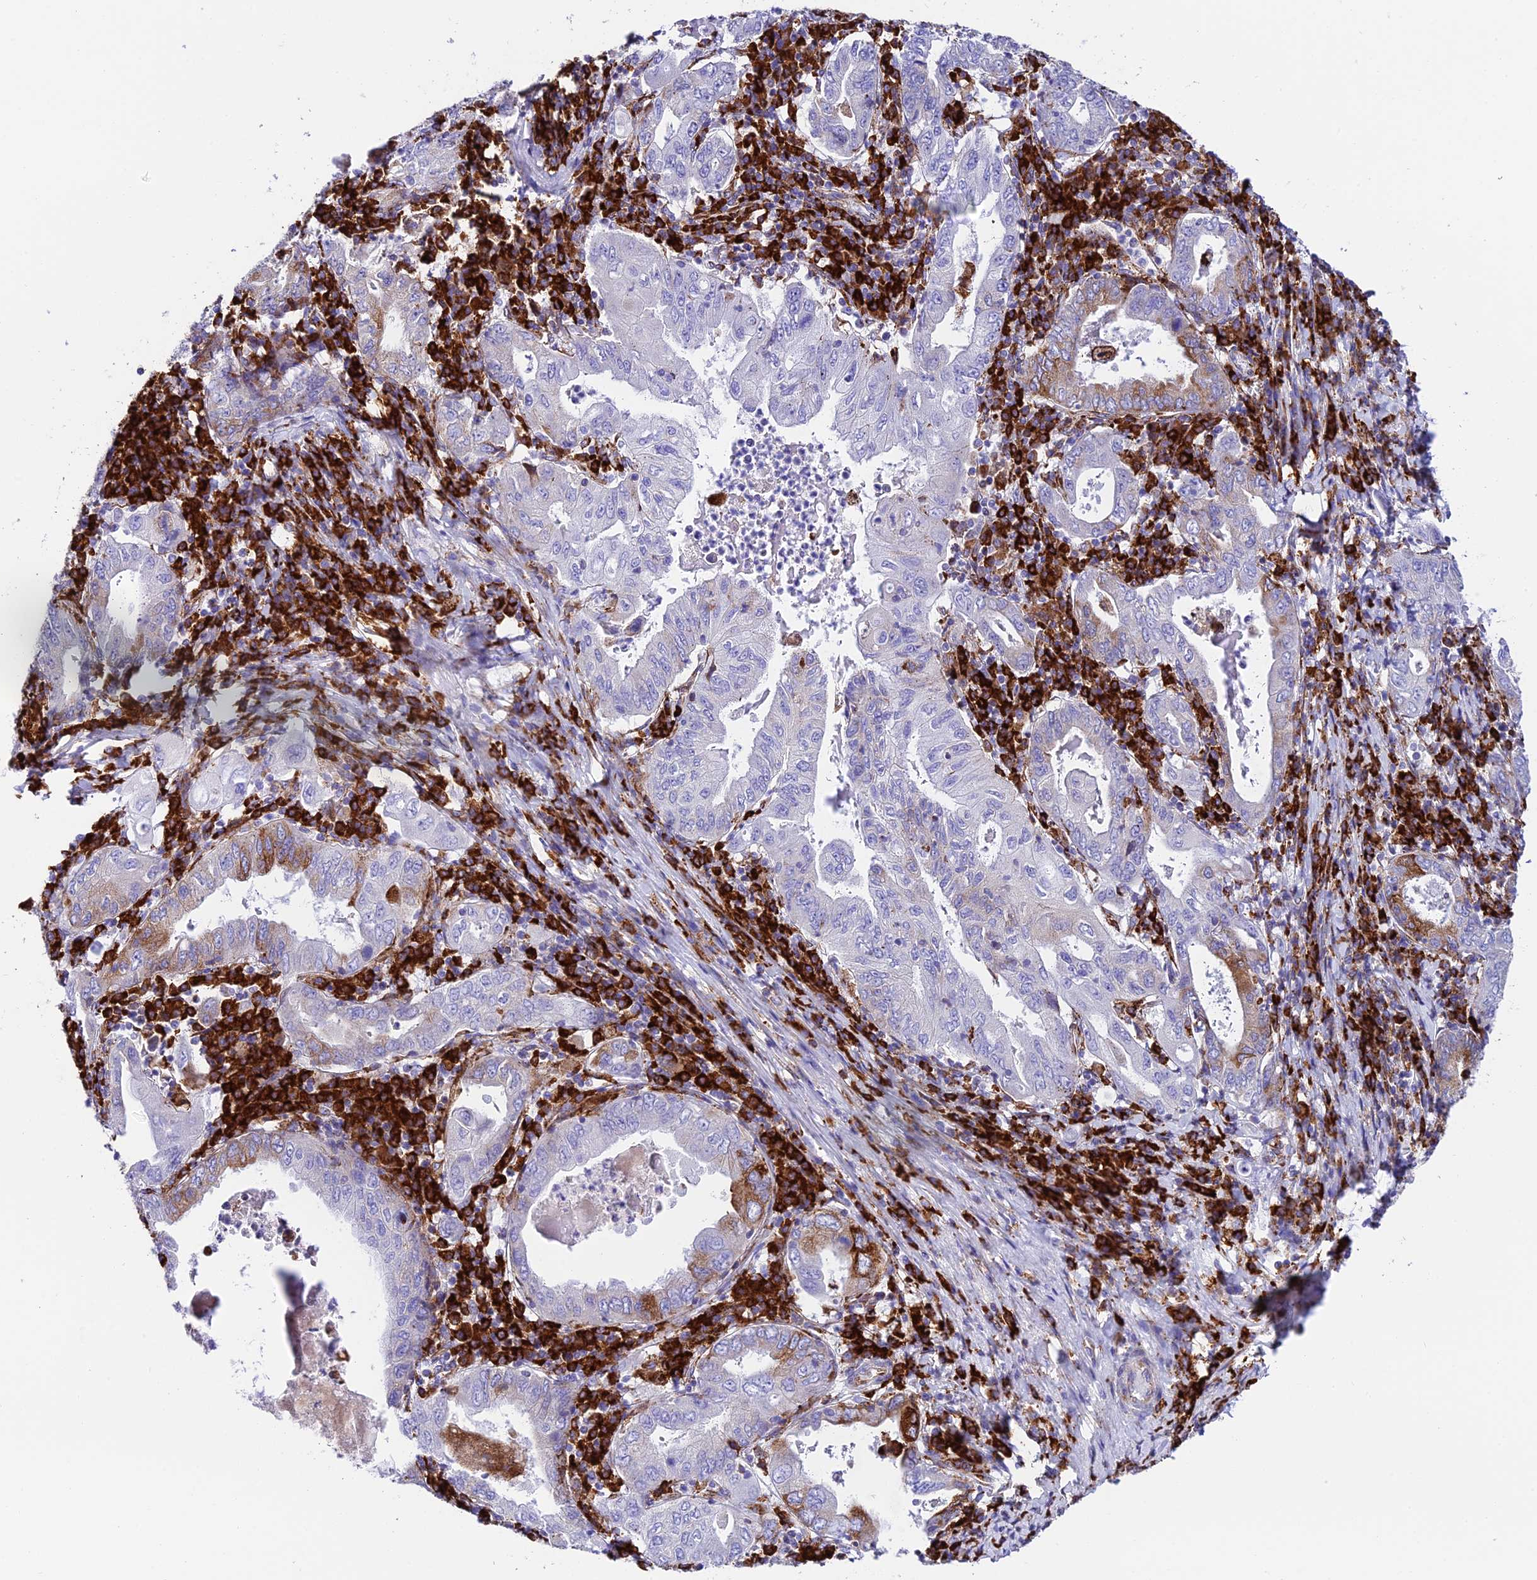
{"staining": {"intensity": "moderate", "quantity": "<25%", "location": "cytoplasmic/membranous"}, "tissue": "stomach cancer", "cell_type": "Tumor cells", "image_type": "cancer", "snomed": [{"axis": "morphology", "description": "Normal tissue, NOS"}, {"axis": "morphology", "description": "Adenocarcinoma, NOS"}, {"axis": "topography", "description": "Esophagus"}, {"axis": "topography", "description": "Stomach, upper"}, {"axis": "topography", "description": "Peripheral nerve tissue"}], "caption": "IHC image of neoplastic tissue: adenocarcinoma (stomach) stained using immunohistochemistry reveals low levels of moderate protein expression localized specifically in the cytoplasmic/membranous of tumor cells, appearing as a cytoplasmic/membranous brown color.", "gene": "TUBGCP6", "patient": {"sex": "male", "age": 62}}